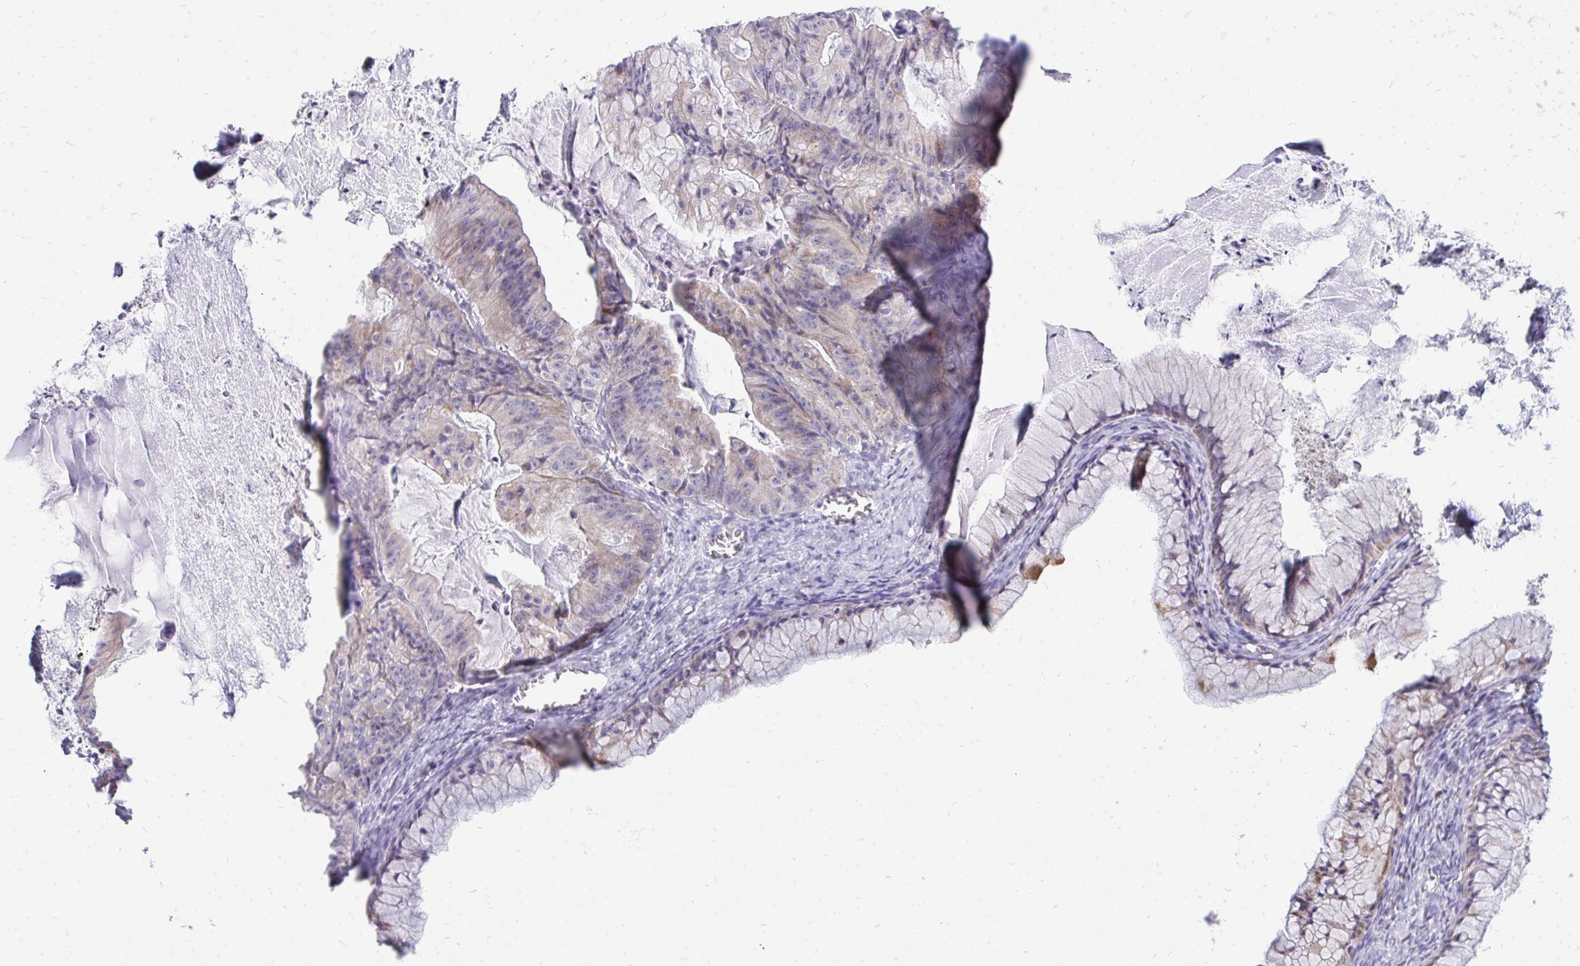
{"staining": {"intensity": "weak", "quantity": "25%-75%", "location": "cytoplasmic/membranous"}, "tissue": "ovarian cancer", "cell_type": "Tumor cells", "image_type": "cancer", "snomed": [{"axis": "morphology", "description": "Cystadenocarcinoma, mucinous, NOS"}, {"axis": "topography", "description": "Ovary"}], "caption": "Ovarian cancer was stained to show a protein in brown. There is low levels of weak cytoplasmic/membranous staining in about 25%-75% of tumor cells. (Brightfield microscopy of DAB IHC at high magnification).", "gene": "SPTBN2", "patient": {"sex": "female", "age": 72}}